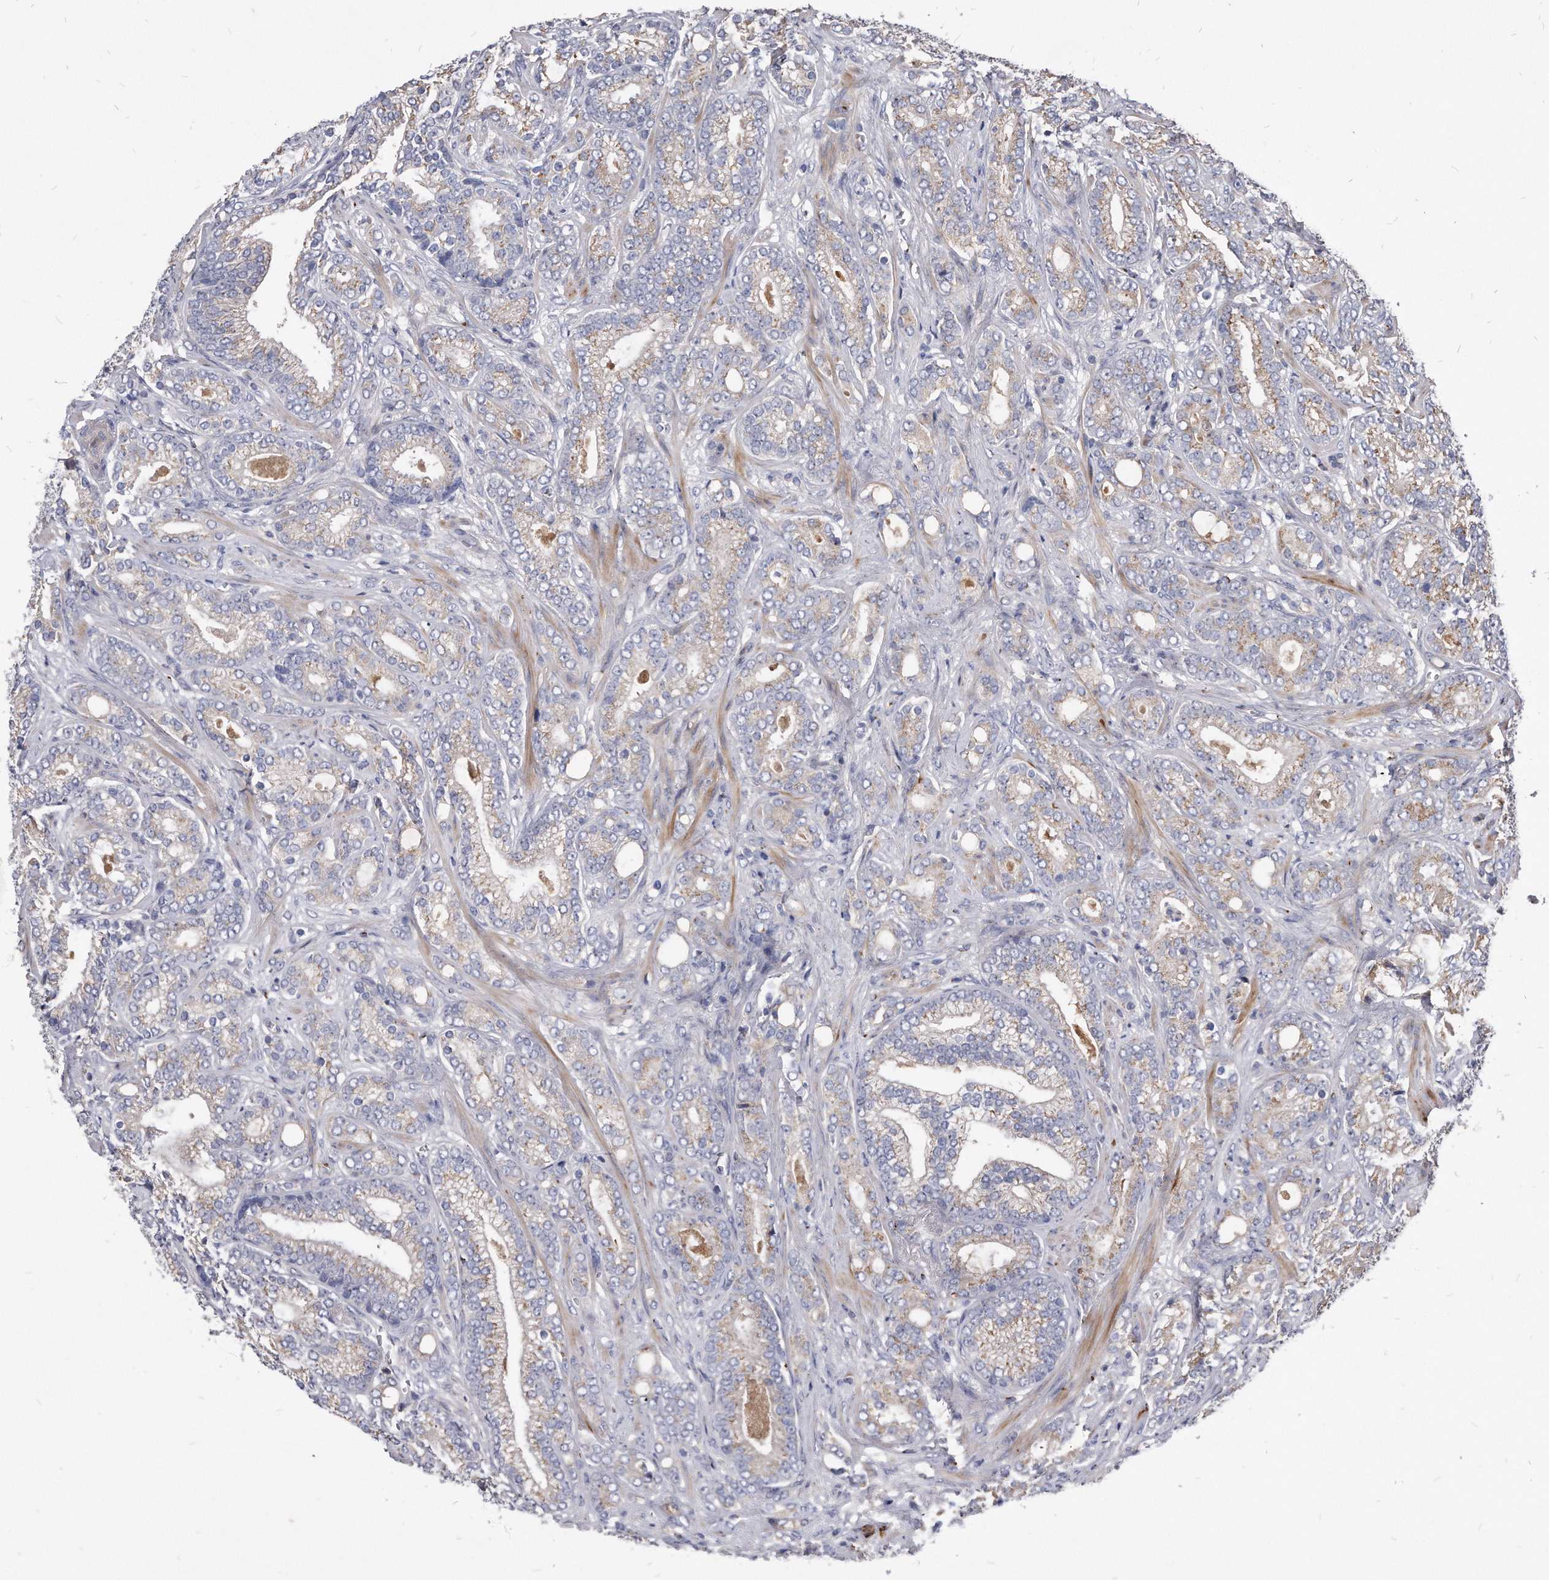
{"staining": {"intensity": "weak", "quantity": "25%-75%", "location": "cytoplasmic/membranous"}, "tissue": "prostate cancer", "cell_type": "Tumor cells", "image_type": "cancer", "snomed": [{"axis": "morphology", "description": "Adenocarcinoma, High grade"}, {"axis": "topography", "description": "Prostate and seminal vesicle, NOS"}], "caption": "The histopathology image demonstrates immunohistochemical staining of prostate cancer (high-grade adenocarcinoma). There is weak cytoplasmic/membranous expression is present in approximately 25%-75% of tumor cells.", "gene": "MGAT4A", "patient": {"sex": "male", "age": 67}}